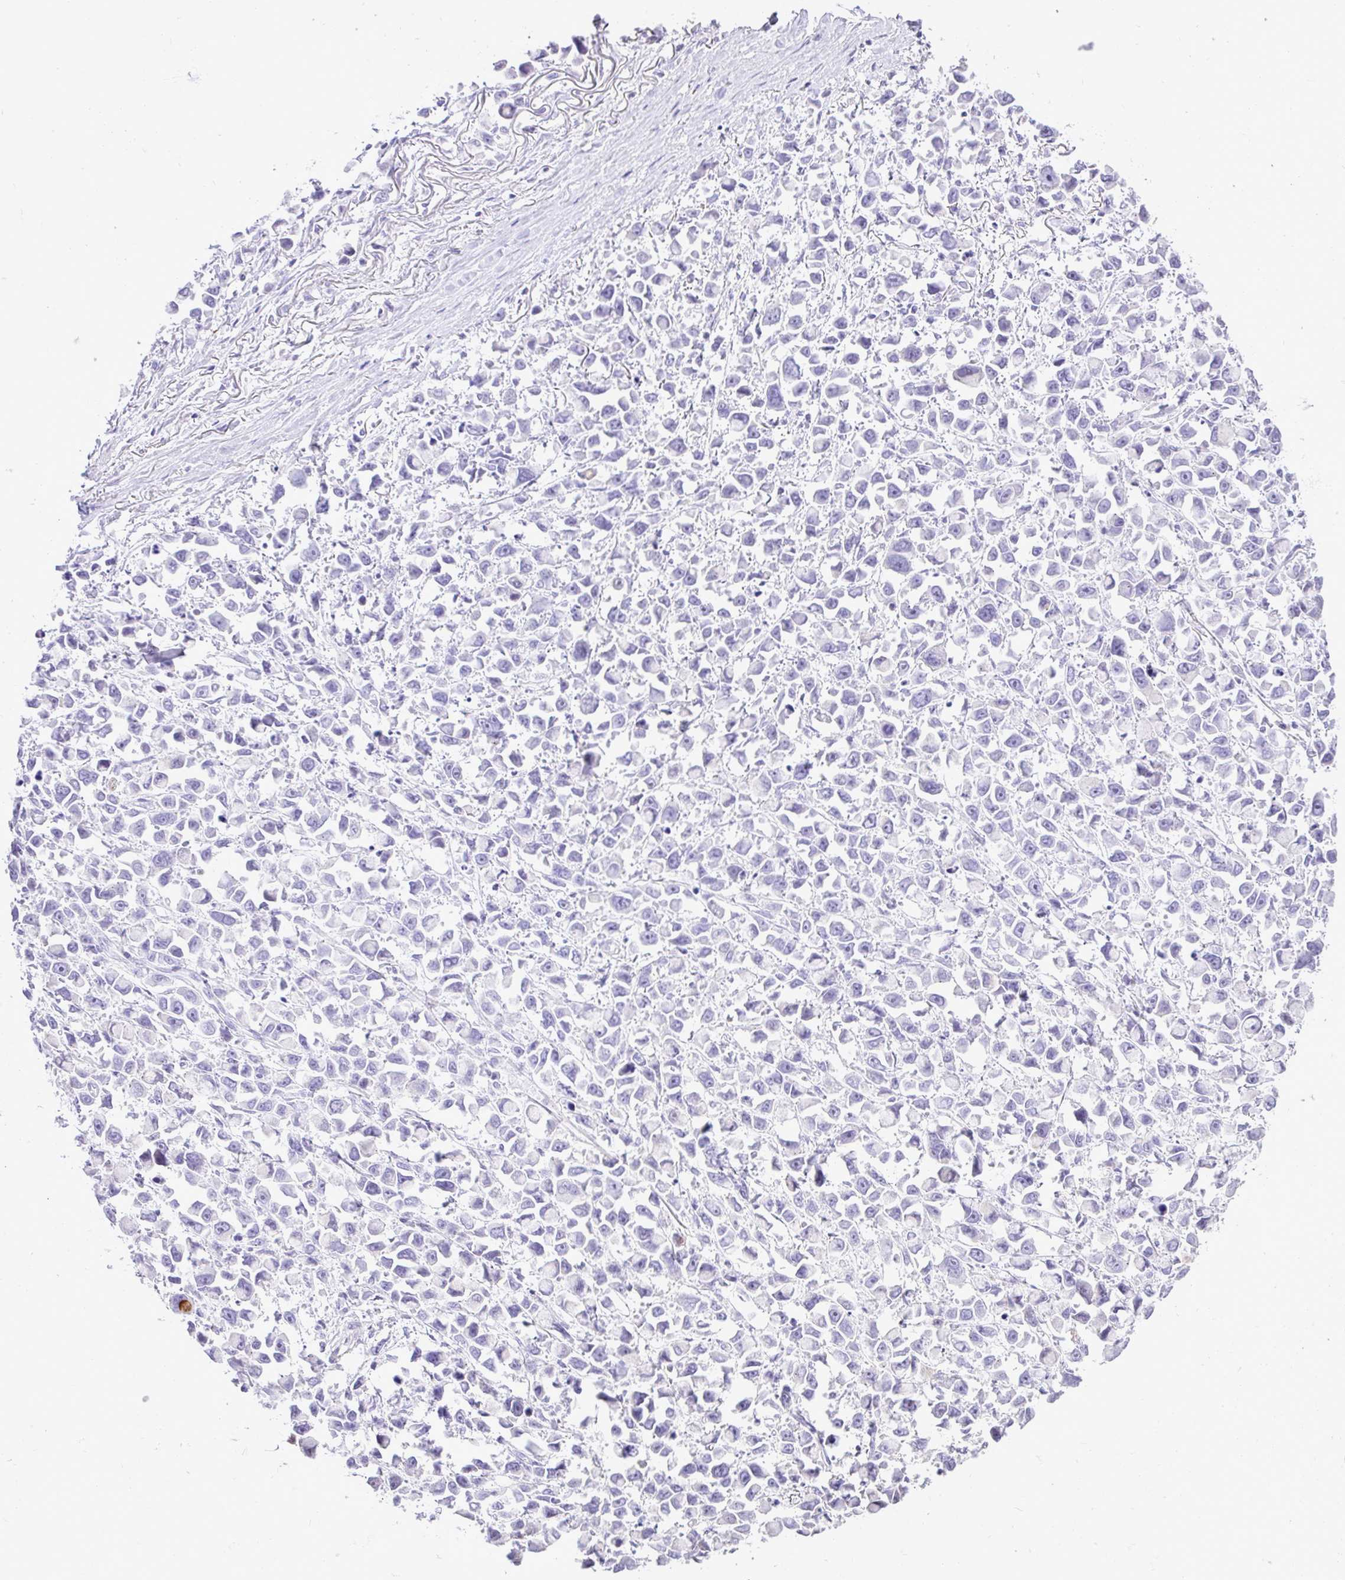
{"staining": {"intensity": "negative", "quantity": "none", "location": "none"}, "tissue": "stomach cancer", "cell_type": "Tumor cells", "image_type": "cancer", "snomed": [{"axis": "morphology", "description": "Adenocarcinoma, NOS"}, {"axis": "topography", "description": "Stomach"}], "caption": "Immunohistochemistry image of stomach adenocarcinoma stained for a protein (brown), which displays no positivity in tumor cells. (DAB (3,3'-diaminobenzidine) IHC with hematoxylin counter stain).", "gene": "REEP1", "patient": {"sex": "female", "age": 81}}